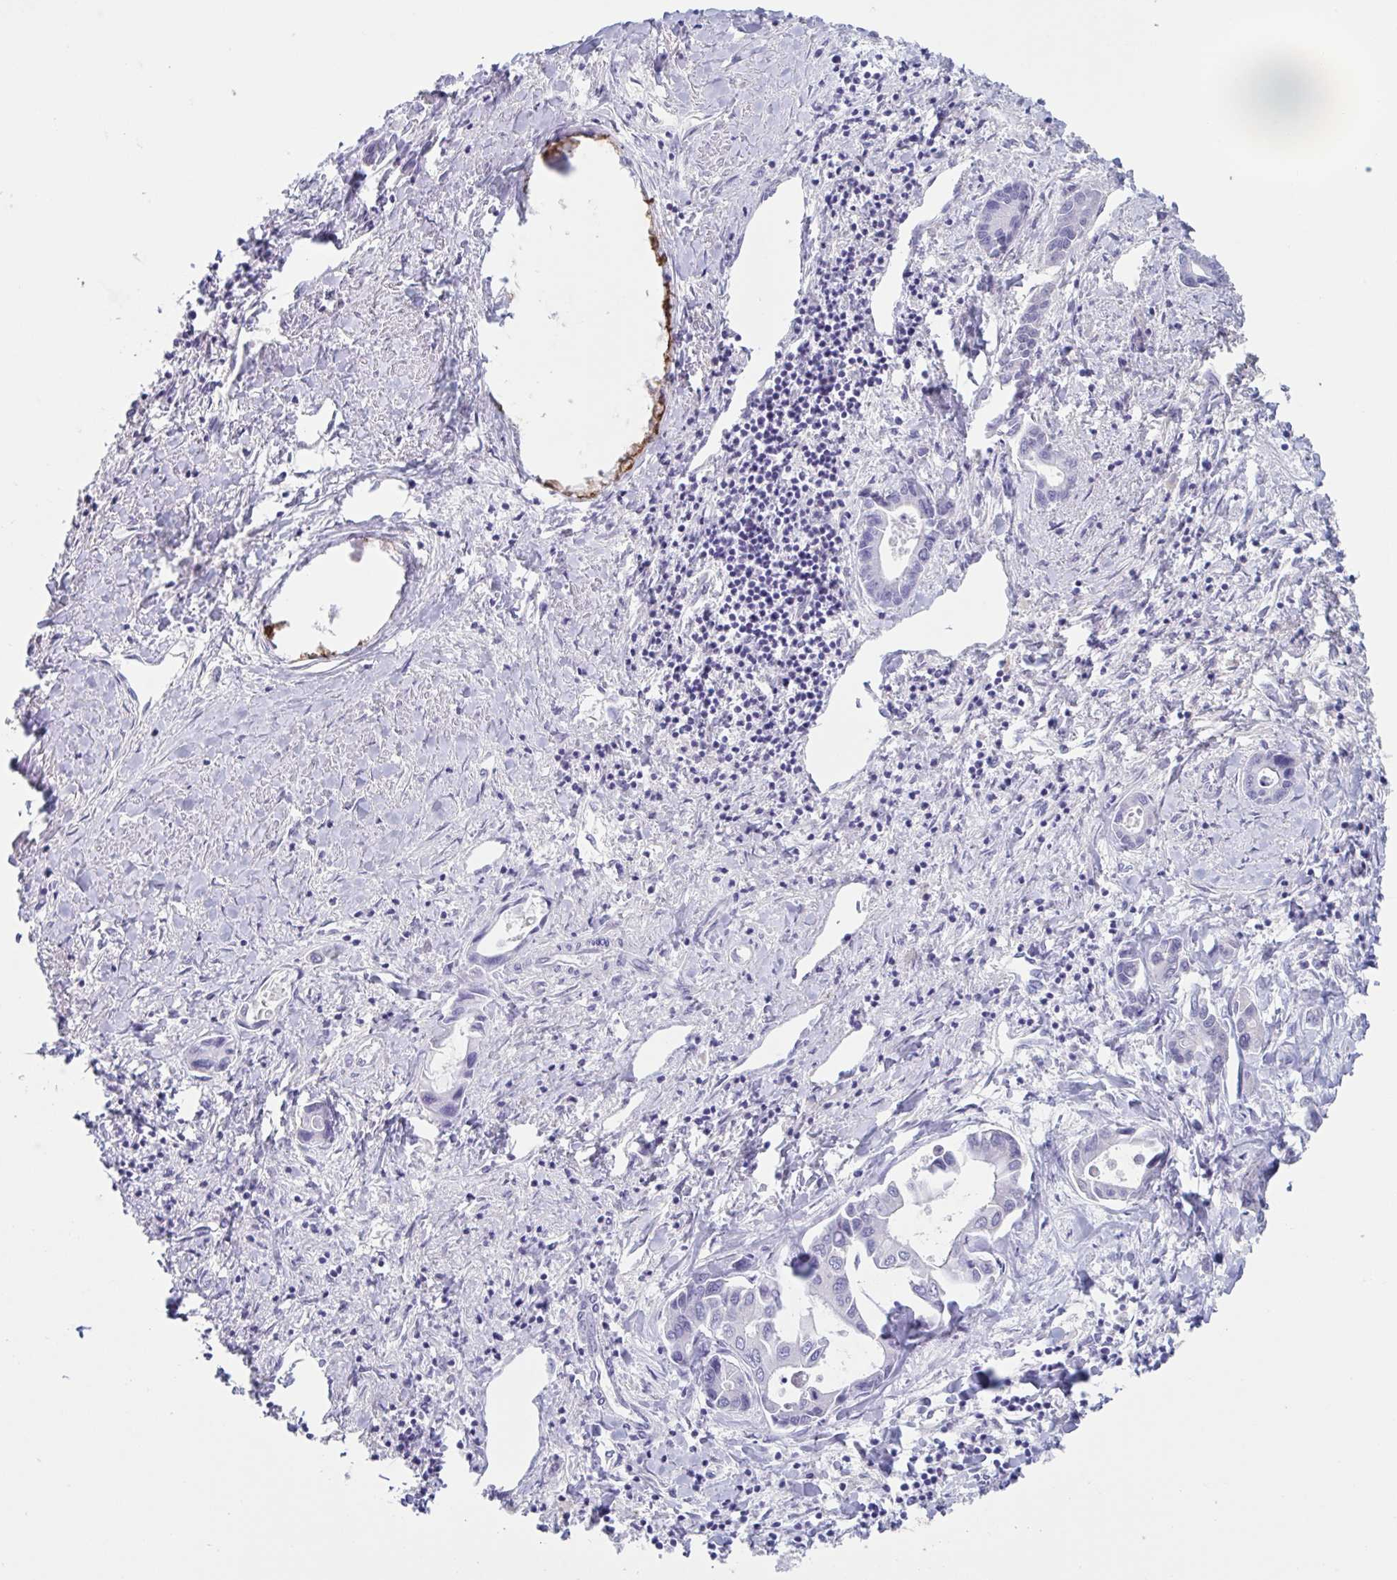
{"staining": {"intensity": "negative", "quantity": "none", "location": "none"}, "tissue": "liver cancer", "cell_type": "Tumor cells", "image_type": "cancer", "snomed": [{"axis": "morphology", "description": "Cholangiocarcinoma"}, {"axis": "topography", "description": "Liver"}], "caption": "An image of human liver cancer is negative for staining in tumor cells. Nuclei are stained in blue.", "gene": "USP35", "patient": {"sex": "male", "age": 66}}